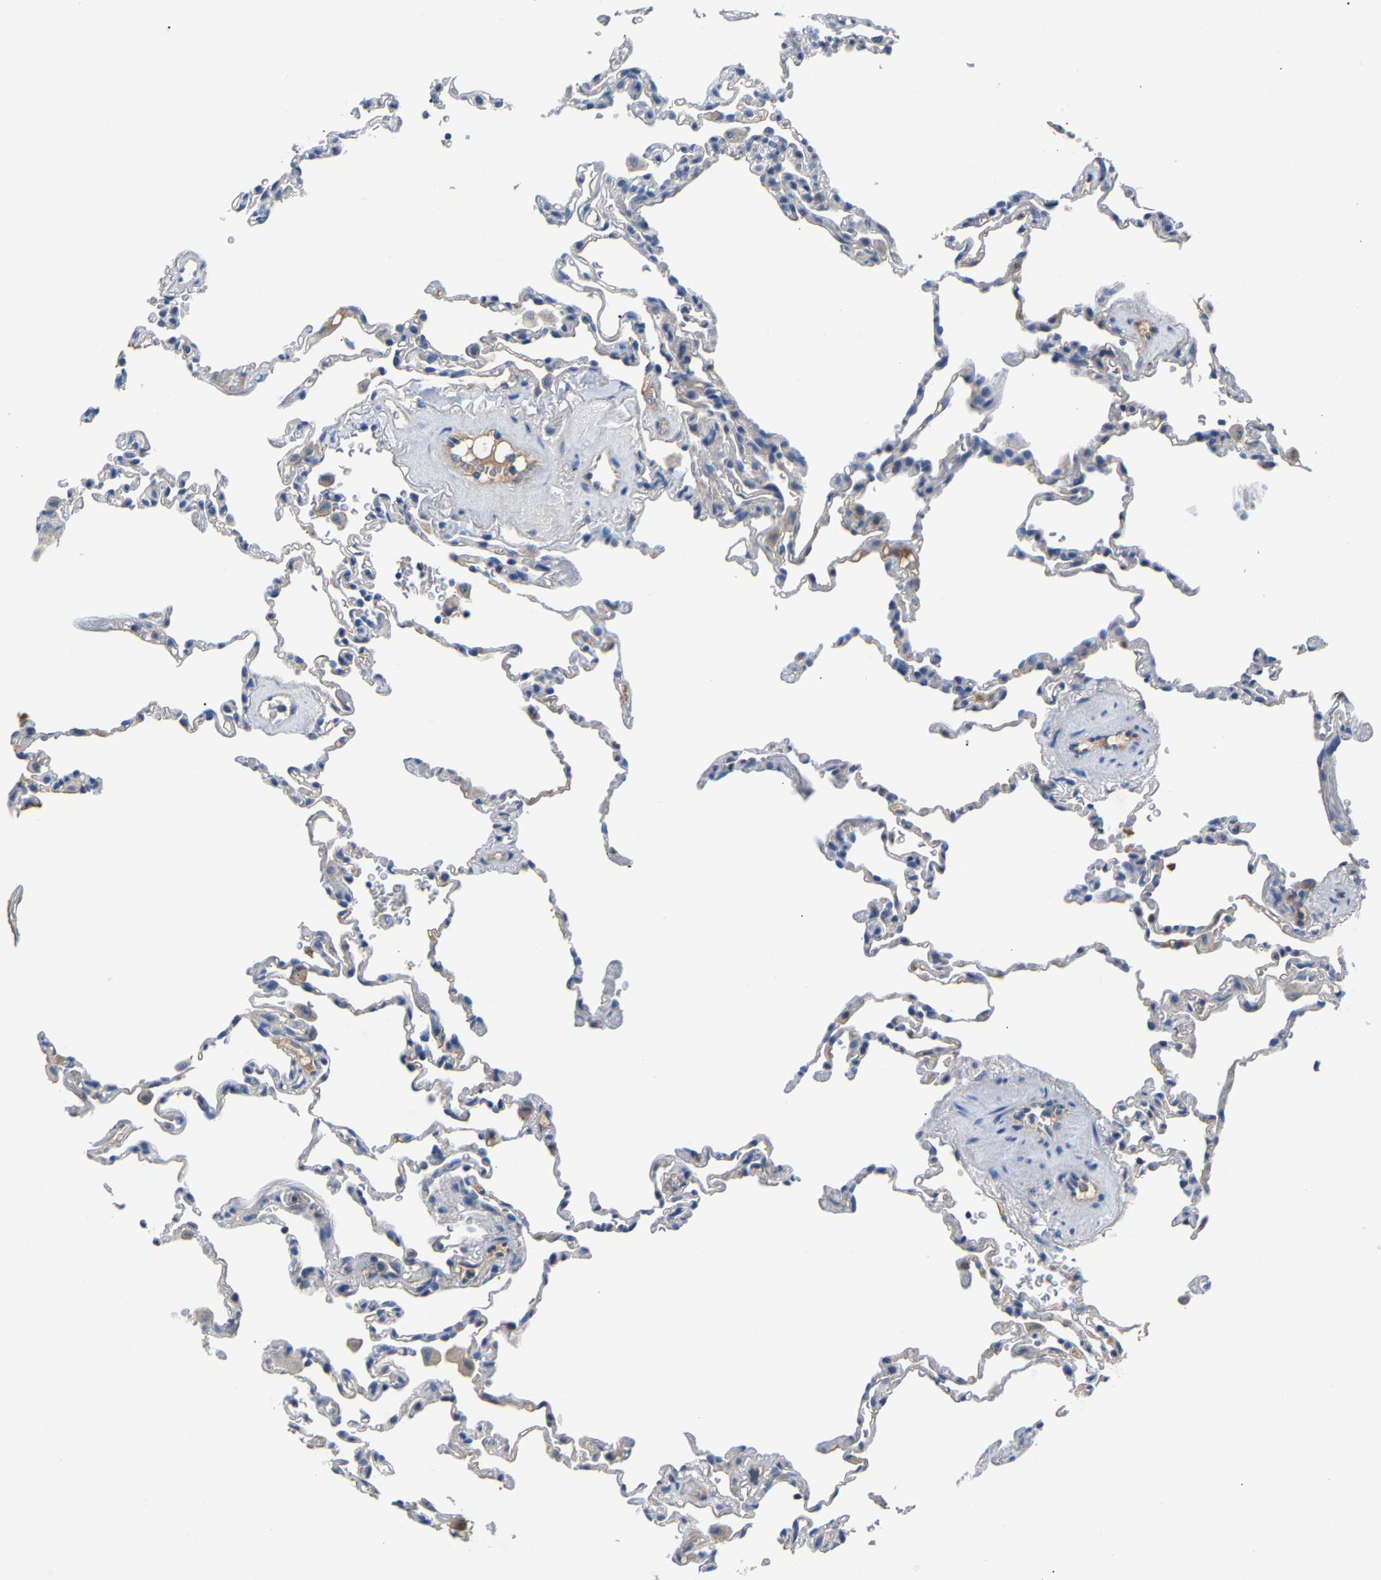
{"staining": {"intensity": "negative", "quantity": "none", "location": "none"}, "tissue": "lung", "cell_type": "Alveolar cells", "image_type": "normal", "snomed": [{"axis": "morphology", "description": "Normal tissue, NOS"}, {"axis": "topography", "description": "Lung"}], "caption": "Normal lung was stained to show a protein in brown. There is no significant staining in alveolar cells. Brightfield microscopy of IHC stained with DAB (brown) and hematoxylin (blue), captured at high magnification.", "gene": "DNAAF5", "patient": {"sex": "male", "age": 59}}